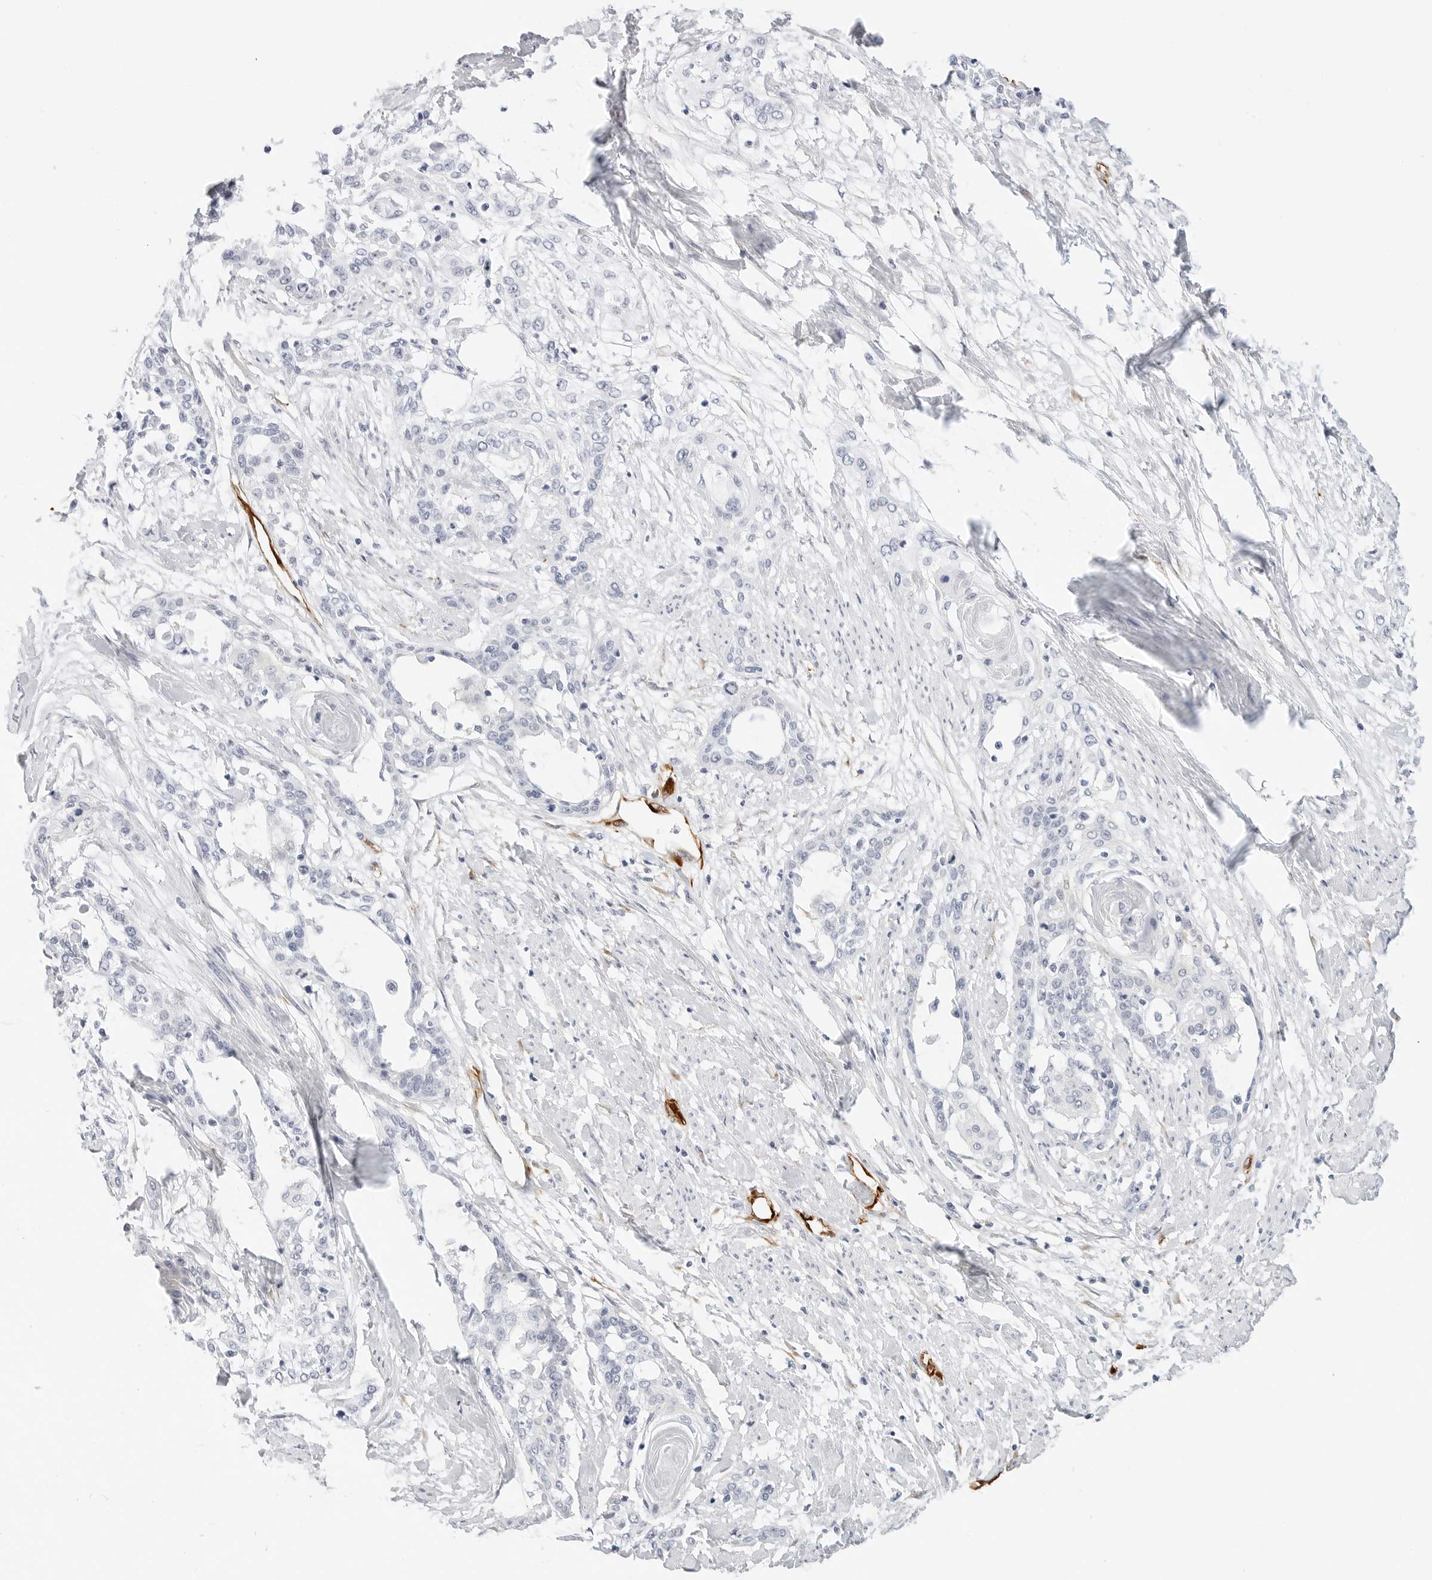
{"staining": {"intensity": "negative", "quantity": "none", "location": "none"}, "tissue": "cervical cancer", "cell_type": "Tumor cells", "image_type": "cancer", "snomed": [{"axis": "morphology", "description": "Squamous cell carcinoma, NOS"}, {"axis": "topography", "description": "Cervix"}], "caption": "Cervical squamous cell carcinoma stained for a protein using immunohistochemistry (IHC) displays no staining tumor cells.", "gene": "NES", "patient": {"sex": "female", "age": 57}}